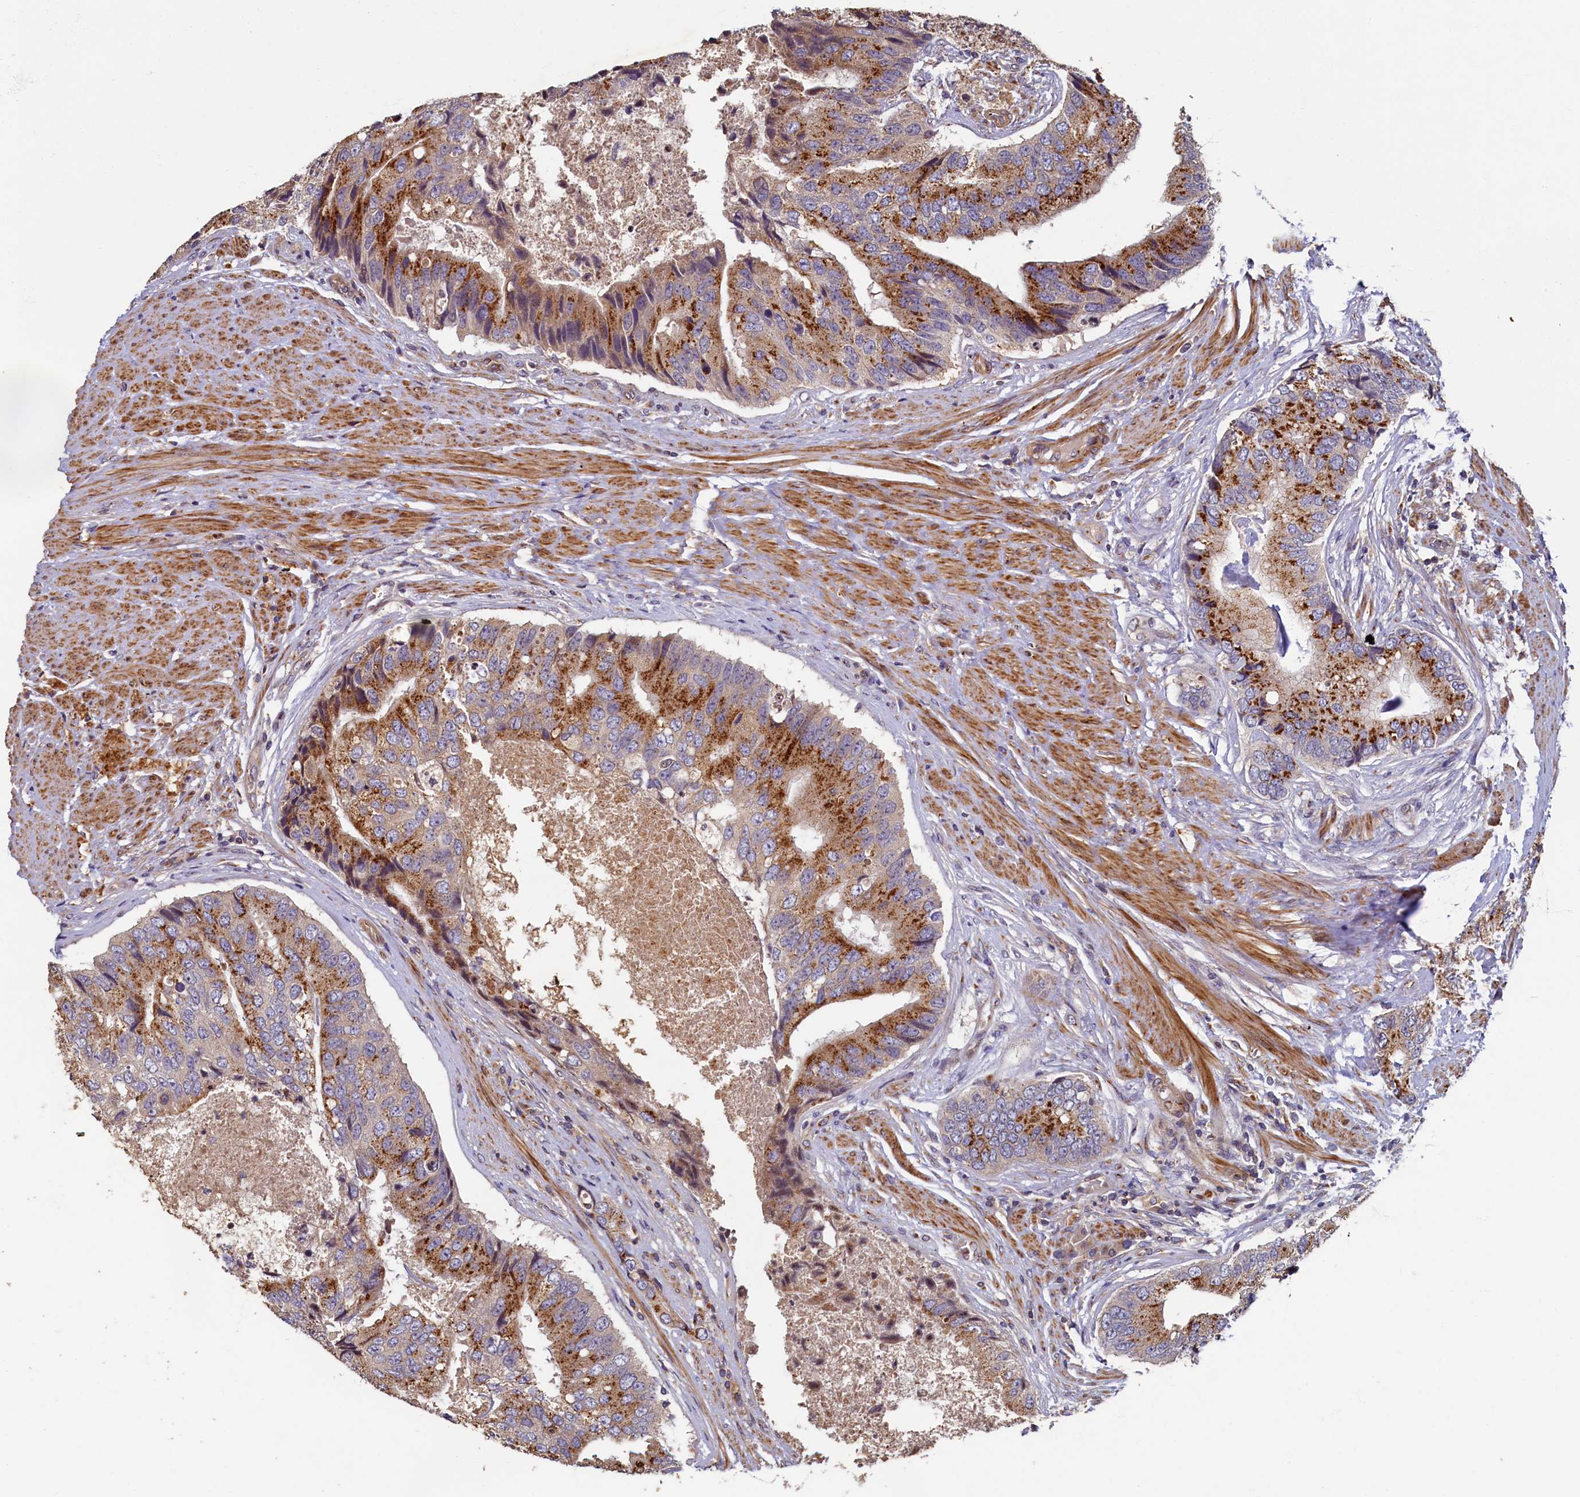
{"staining": {"intensity": "strong", "quantity": ">75%", "location": "cytoplasmic/membranous"}, "tissue": "prostate cancer", "cell_type": "Tumor cells", "image_type": "cancer", "snomed": [{"axis": "morphology", "description": "Adenocarcinoma, High grade"}, {"axis": "topography", "description": "Prostate"}], "caption": "This image shows IHC staining of human prostate adenocarcinoma (high-grade), with high strong cytoplasmic/membranous staining in about >75% of tumor cells.", "gene": "TMEM181", "patient": {"sex": "male", "age": 70}}